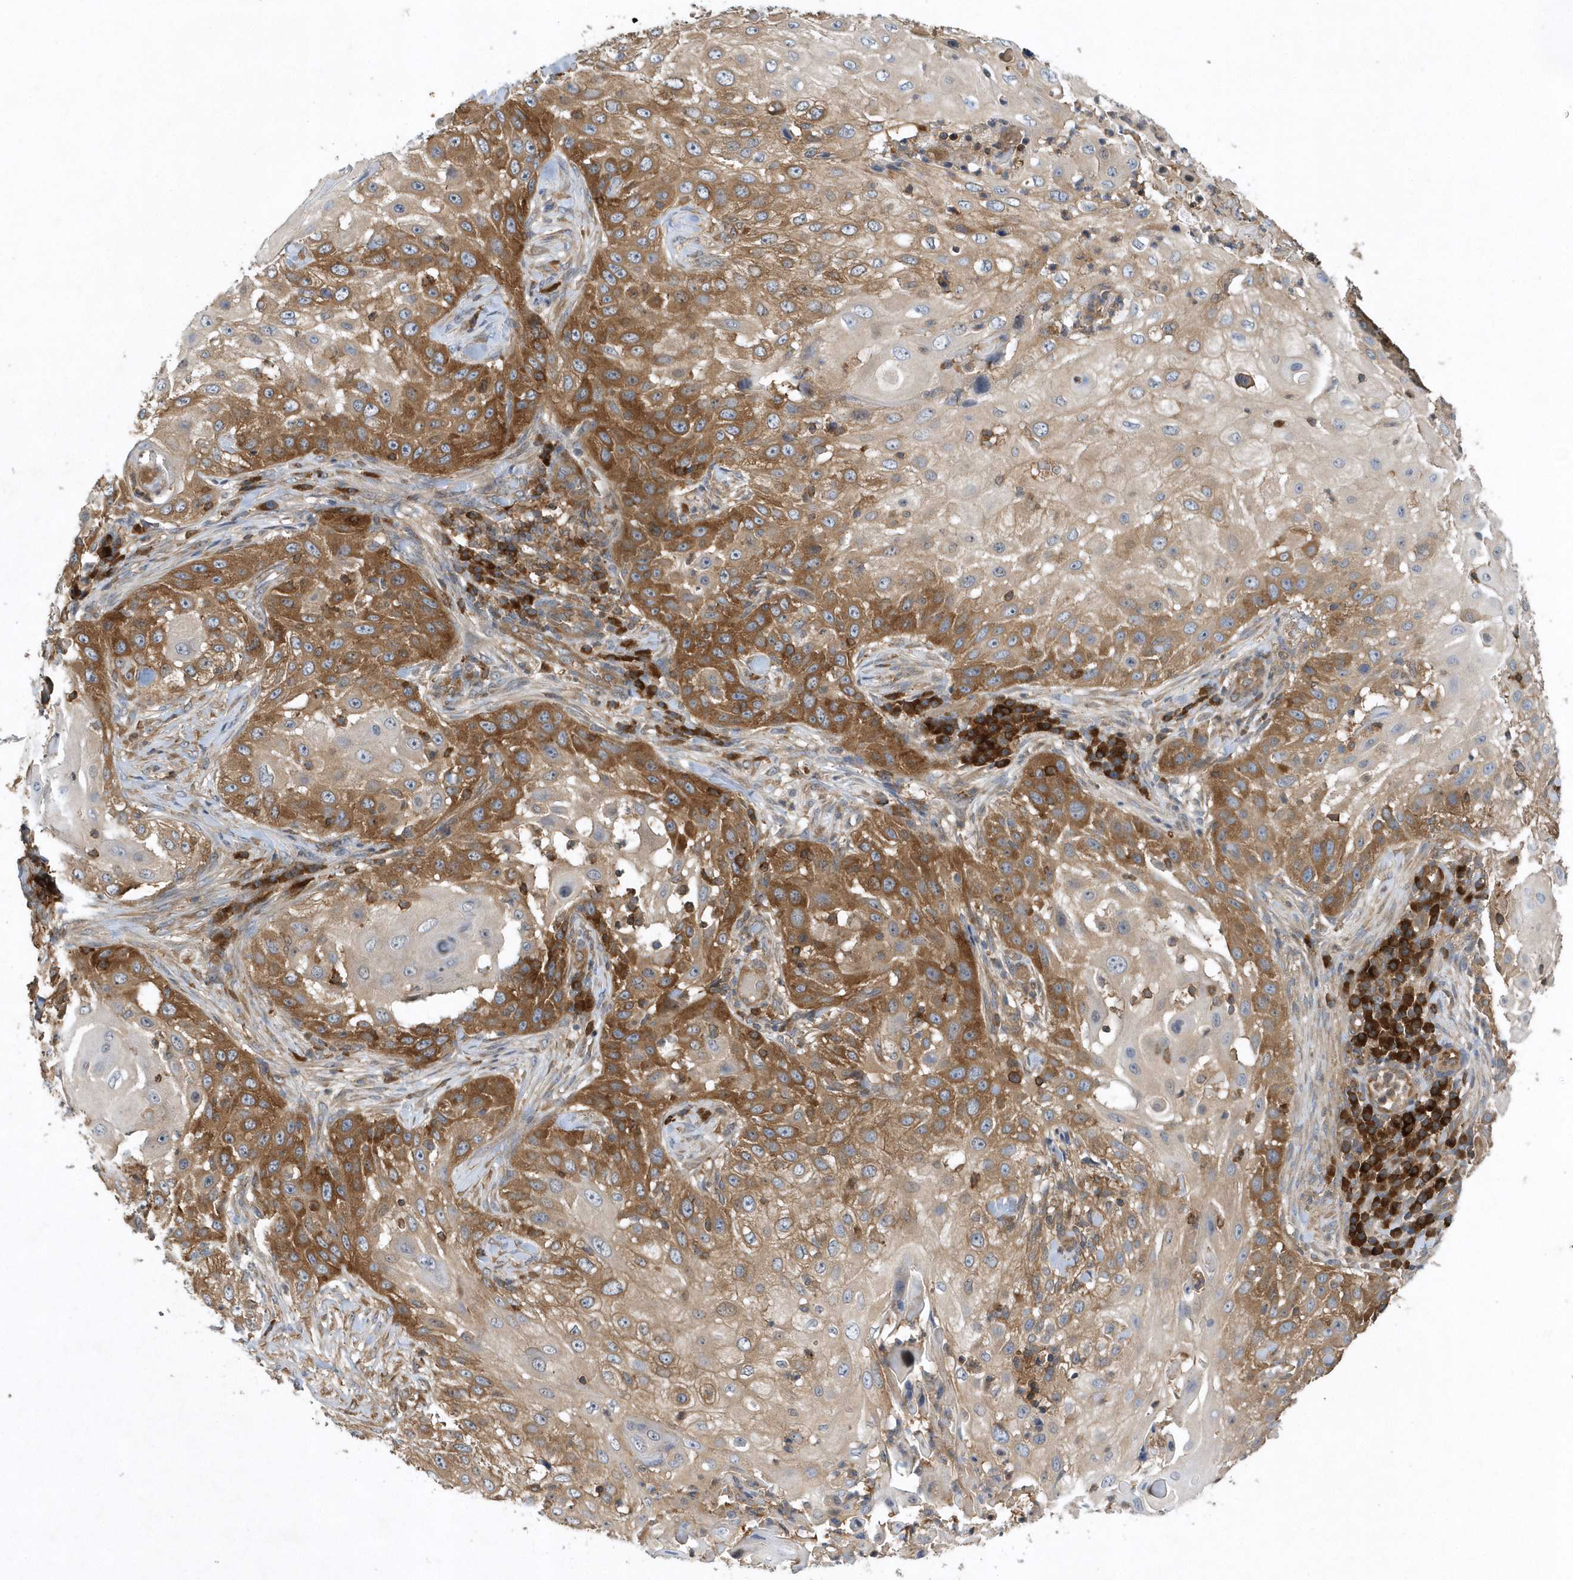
{"staining": {"intensity": "moderate", "quantity": ">75%", "location": "cytoplasmic/membranous"}, "tissue": "skin cancer", "cell_type": "Tumor cells", "image_type": "cancer", "snomed": [{"axis": "morphology", "description": "Squamous cell carcinoma, NOS"}, {"axis": "topography", "description": "Skin"}], "caption": "The photomicrograph exhibits staining of squamous cell carcinoma (skin), revealing moderate cytoplasmic/membranous protein positivity (brown color) within tumor cells.", "gene": "PAICS", "patient": {"sex": "female", "age": 44}}